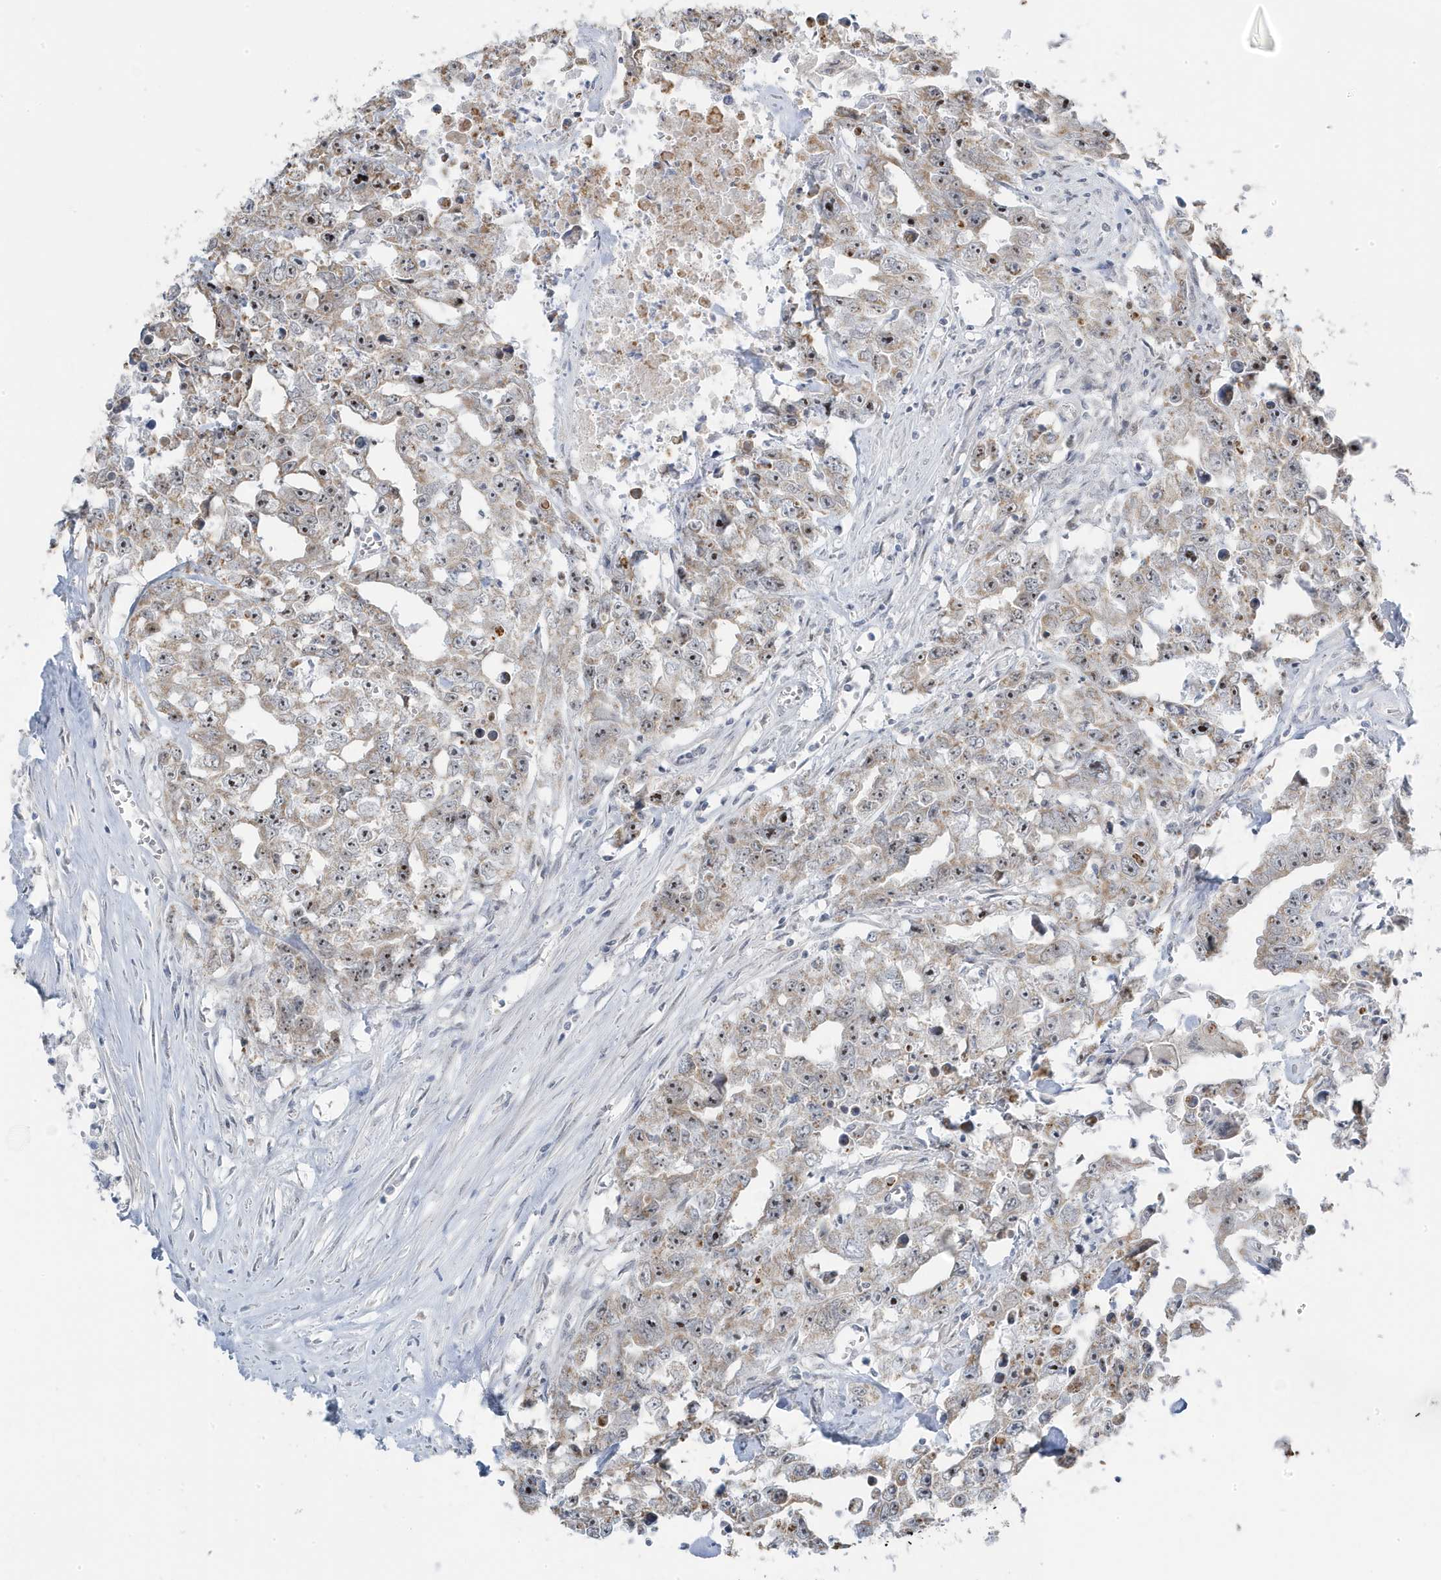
{"staining": {"intensity": "weak", "quantity": "25%-75%", "location": "cytoplasmic/membranous"}, "tissue": "testis cancer", "cell_type": "Tumor cells", "image_type": "cancer", "snomed": [{"axis": "morphology", "description": "Seminoma, NOS"}, {"axis": "morphology", "description": "Carcinoma, Embryonal, NOS"}, {"axis": "topography", "description": "Testis"}], "caption": "IHC of testis cancer shows low levels of weak cytoplasmic/membranous staining in about 25%-75% of tumor cells.", "gene": "TSEN15", "patient": {"sex": "male", "age": 43}}